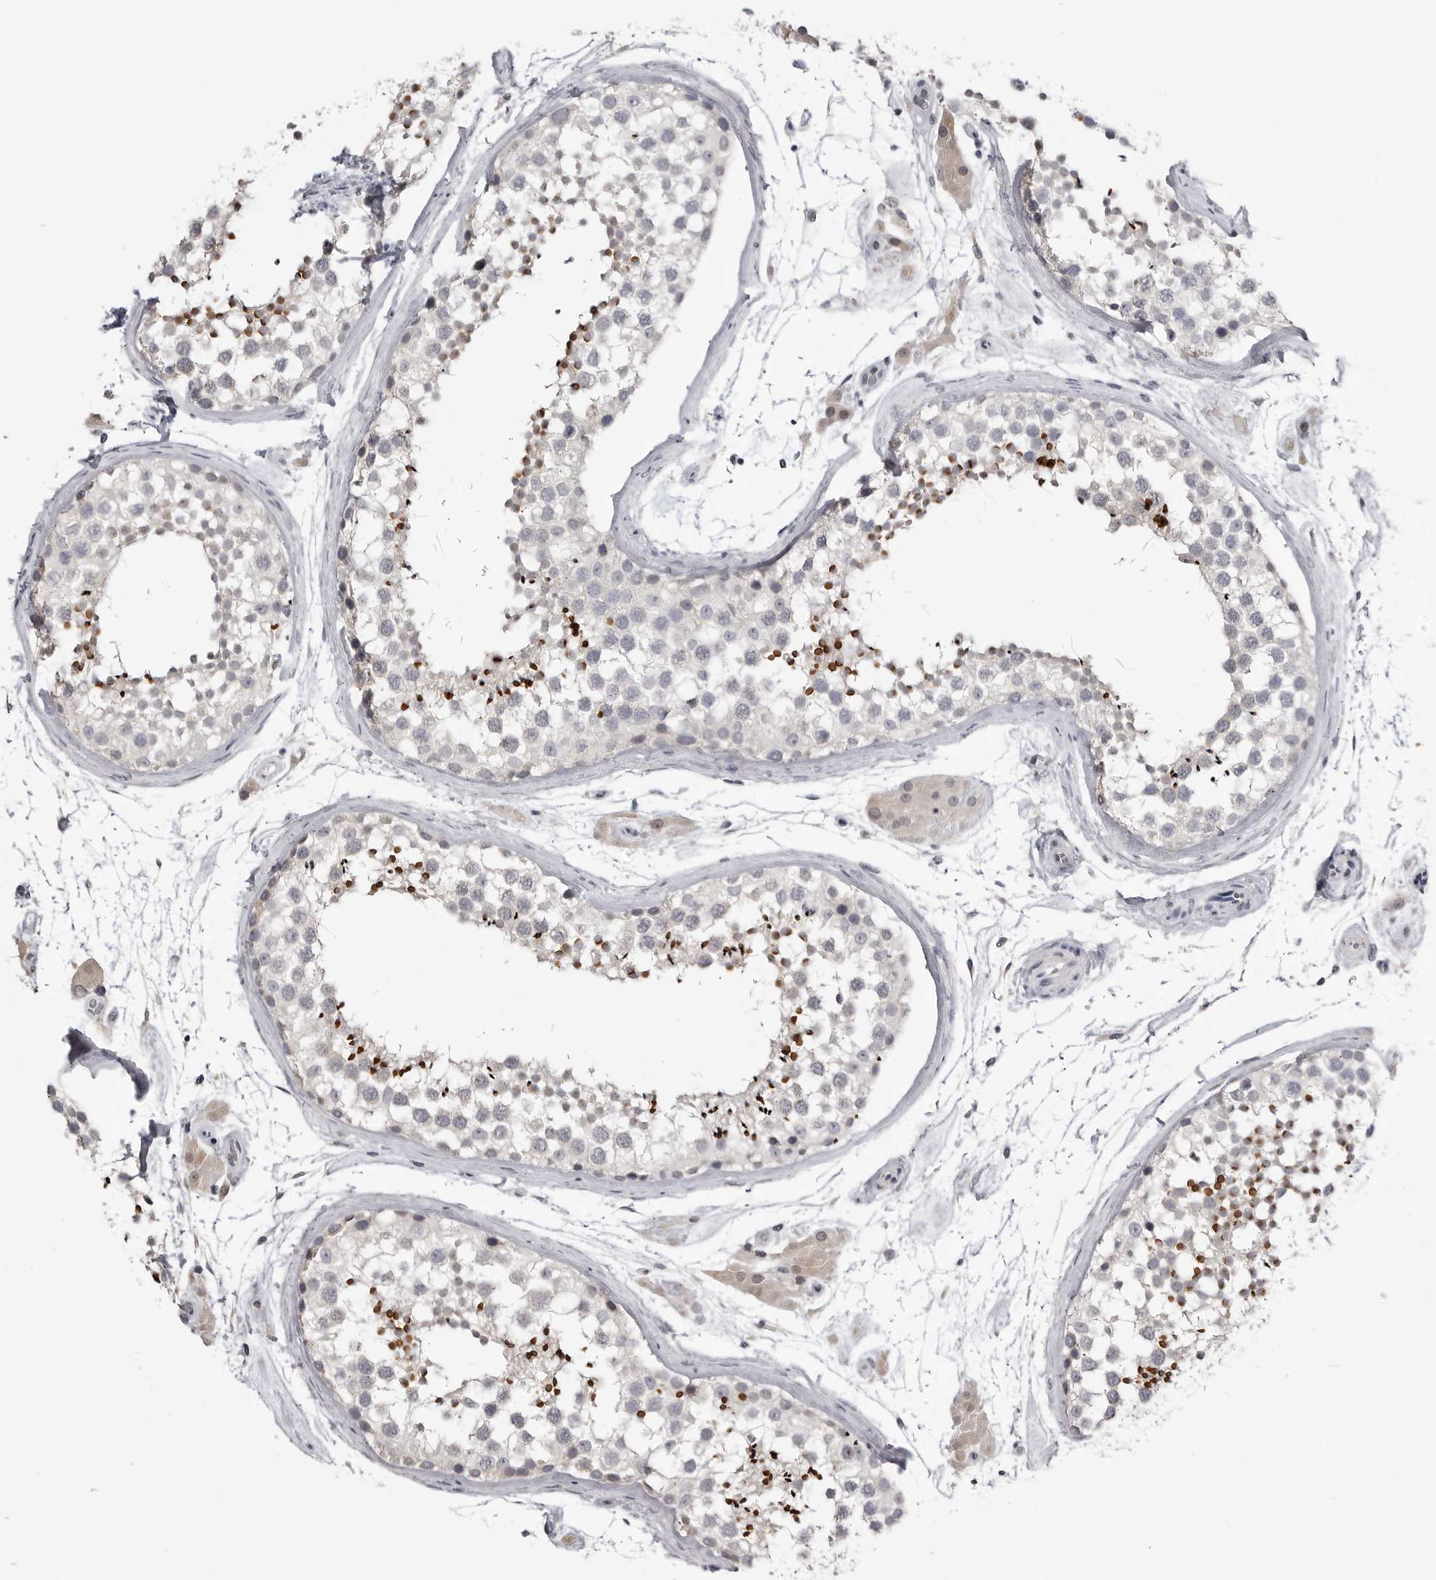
{"staining": {"intensity": "moderate", "quantity": "<25%", "location": "cytoplasmic/membranous,nuclear"}, "tissue": "testis", "cell_type": "Cells in seminiferous ducts", "image_type": "normal", "snomed": [{"axis": "morphology", "description": "Normal tissue, NOS"}, {"axis": "topography", "description": "Testis"}], "caption": "Brown immunohistochemical staining in unremarkable human testis displays moderate cytoplasmic/membranous,nuclear staining in approximately <25% of cells in seminiferous ducts.", "gene": "GPN2", "patient": {"sex": "male", "age": 46}}